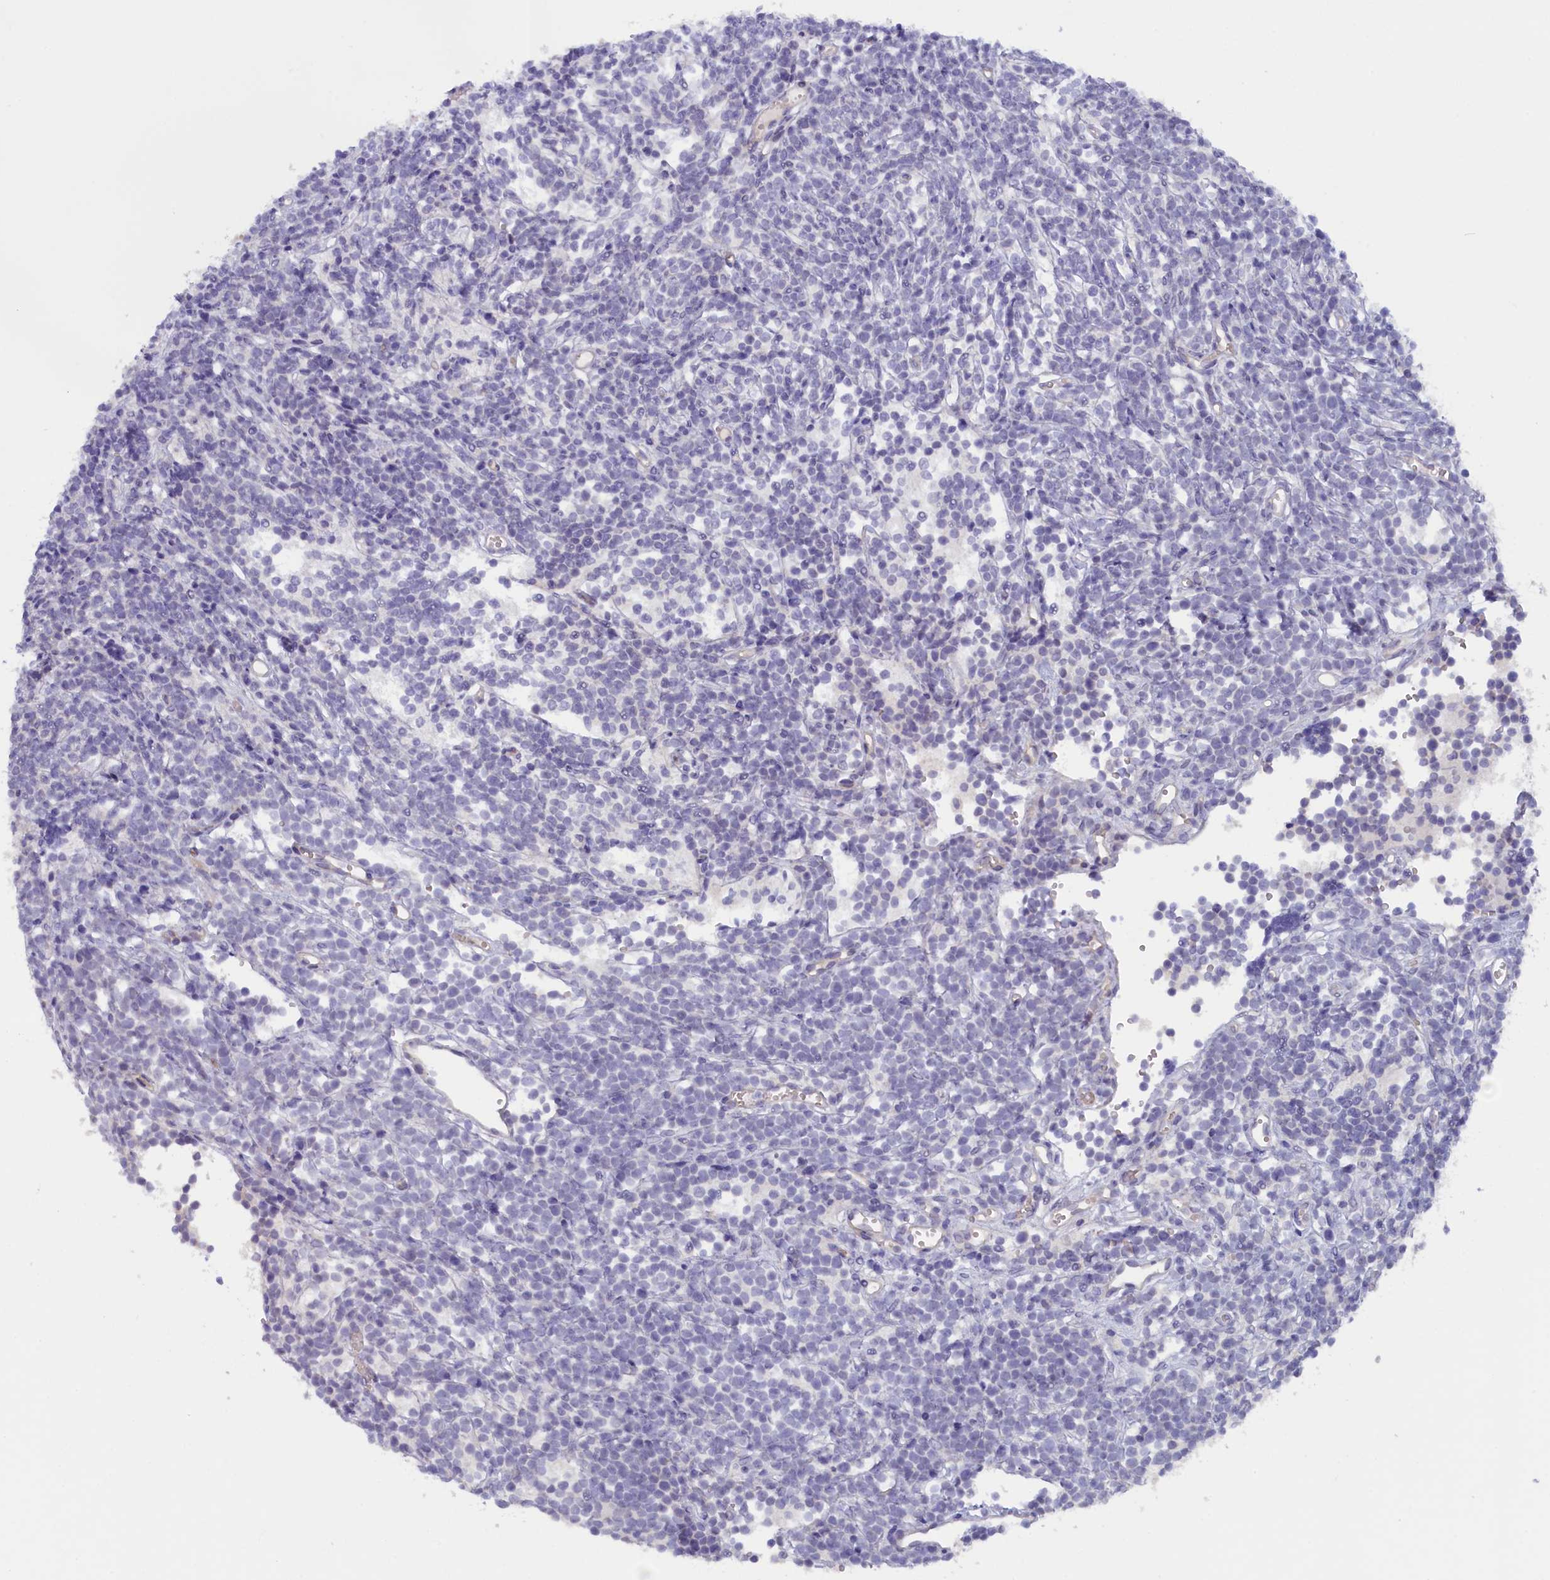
{"staining": {"intensity": "negative", "quantity": "none", "location": "none"}, "tissue": "glioma", "cell_type": "Tumor cells", "image_type": "cancer", "snomed": [{"axis": "morphology", "description": "Glioma, malignant, Low grade"}, {"axis": "topography", "description": "Brain"}], "caption": "DAB (3,3'-diaminobenzidine) immunohistochemical staining of glioma reveals no significant expression in tumor cells.", "gene": "ZSWIM4", "patient": {"sex": "female", "age": 1}}